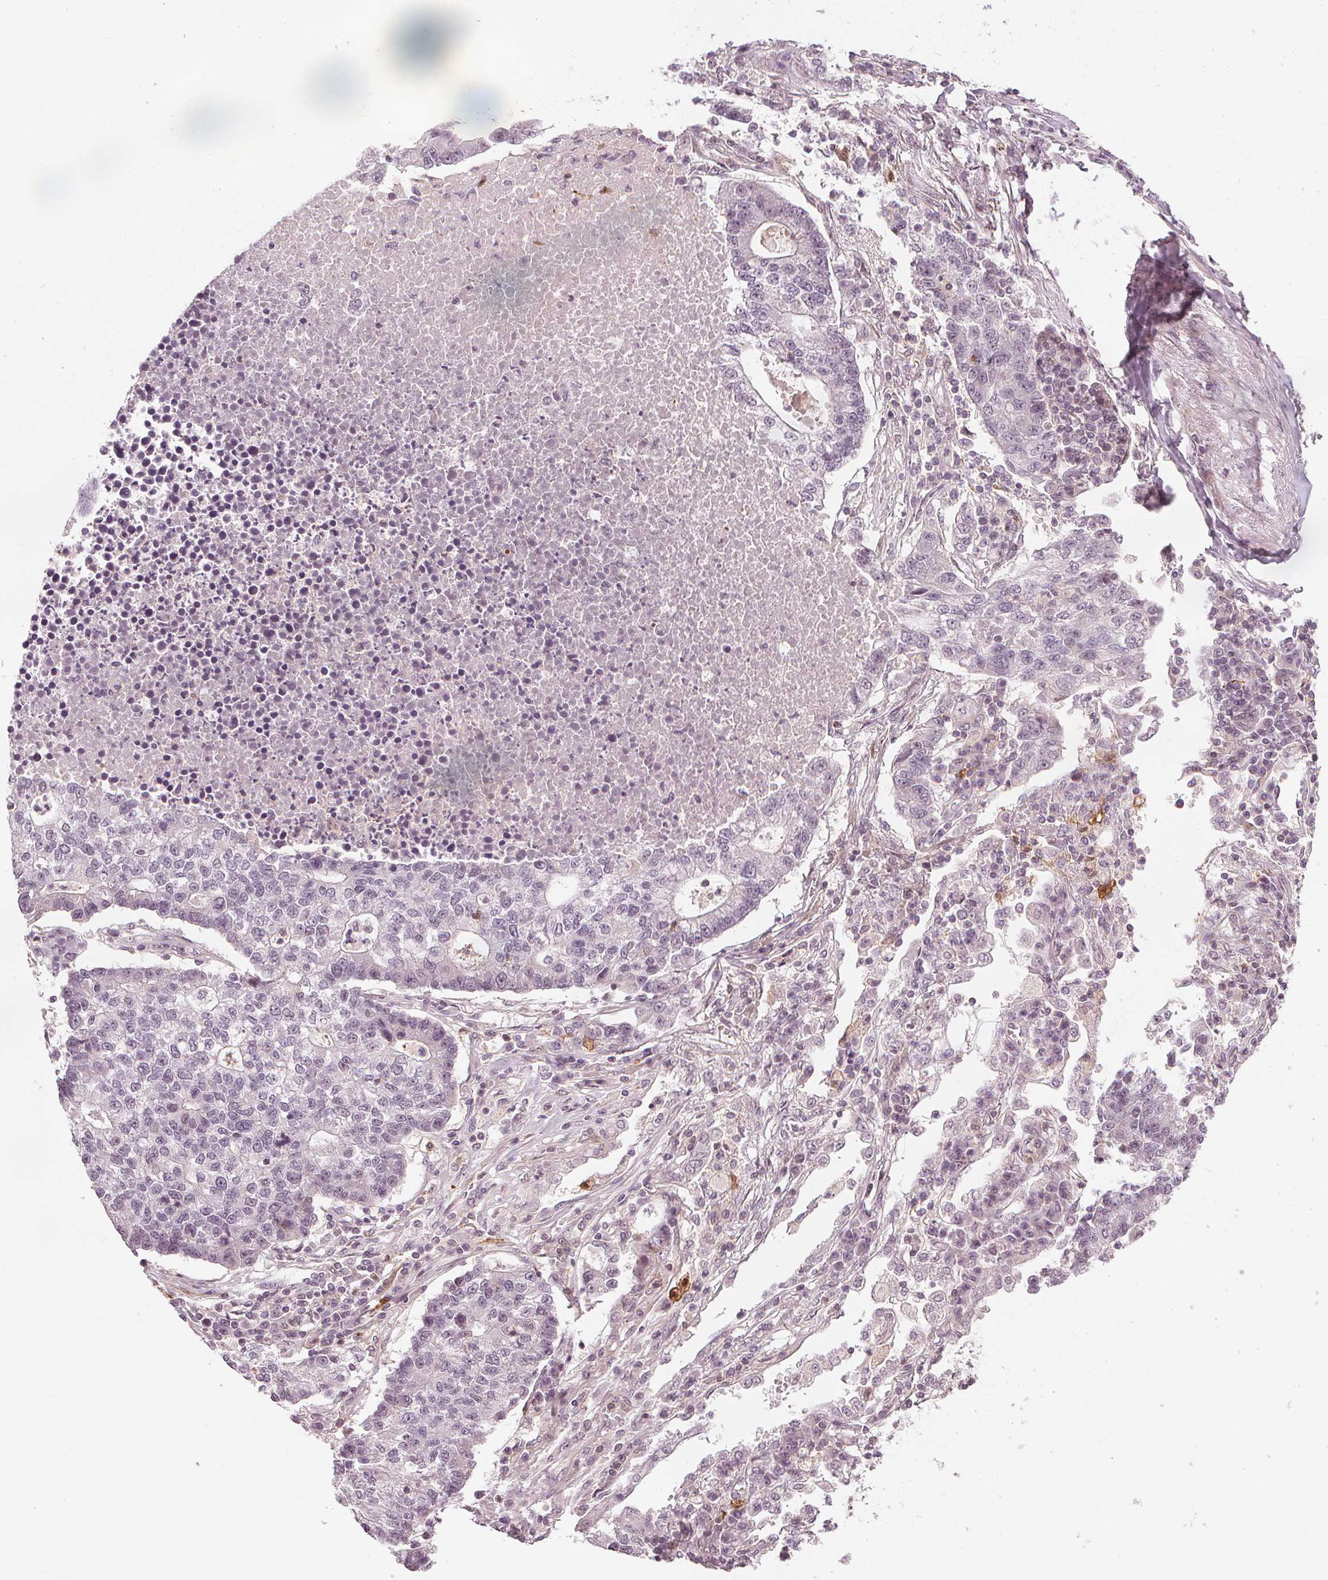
{"staining": {"intensity": "negative", "quantity": "none", "location": "none"}, "tissue": "lung cancer", "cell_type": "Tumor cells", "image_type": "cancer", "snomed": [{"axis": "morphology", "description": "Adenocarcinoma, NOS"}, {"axis": "topography", "description": "Lung"}], "caption": "An immunohistochemistry (IHC) histopathology image of lung adenocarcinoma is shown. There is no staining in tumor cells of lung adenocarcinoma.", "gene": "SLC34A1", "patient": {"sex": "male", "age": 57}}